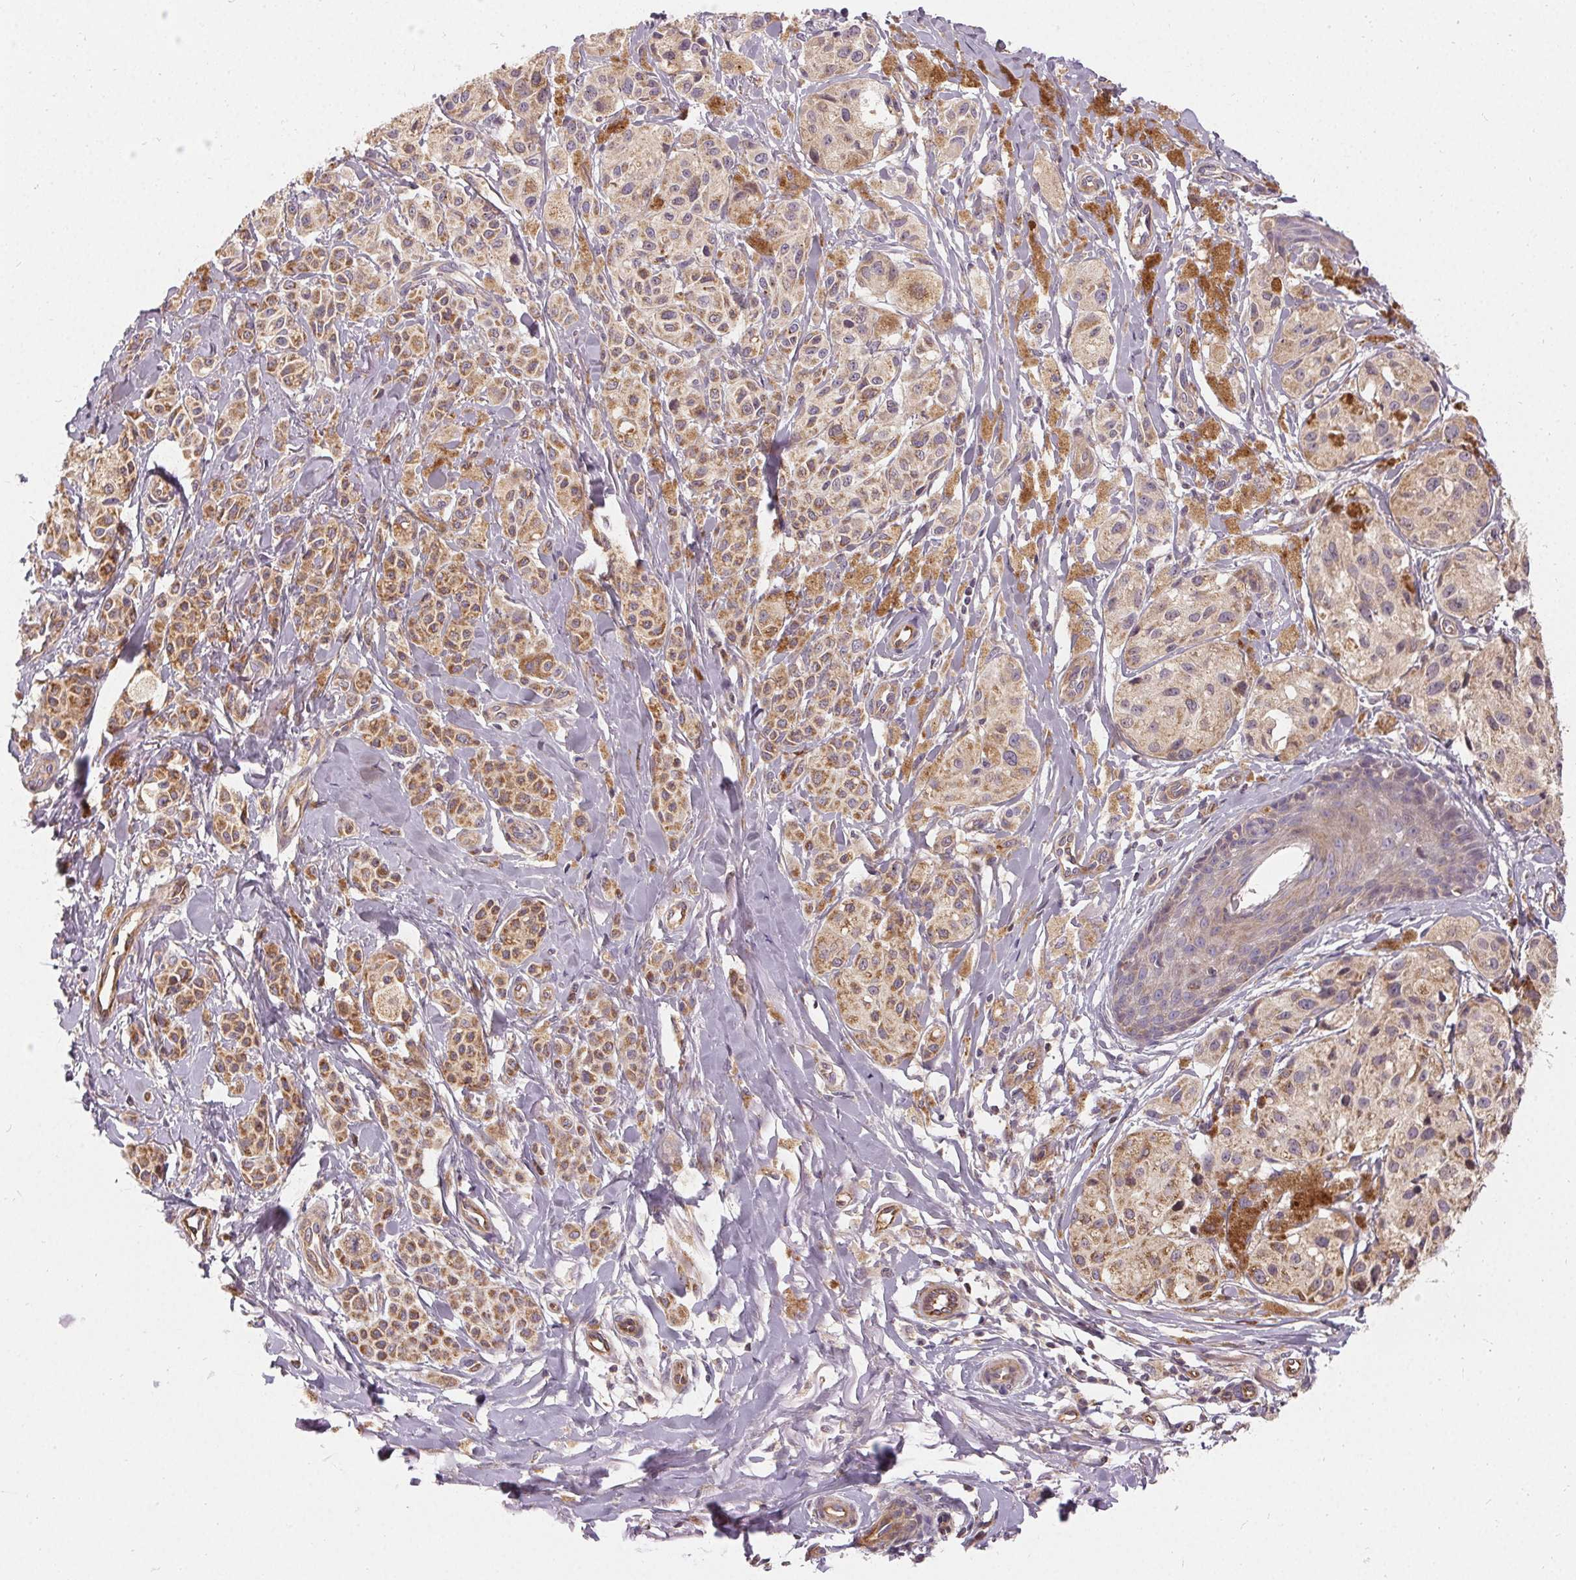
{"staining": {"intensity": "weak", "quantity": ">75%", "location": "cytoplasmic/membranous"}, "tissue": "melanoma", "cell_type": "Tumor cells", "image_type": "cancer", "snomed": [{"axis": "morphology", "description": "Malignant melanoma, NOS"}, {"axis": "topography", "description": "Skin"}], "caption": "An image of malignant melanoma stained for a protein demonstrates weak cytoplasmic/membranous brown staining in tumor cells.", "gene": "APLP1", "patient": {"sex": "female", "age": 80}}